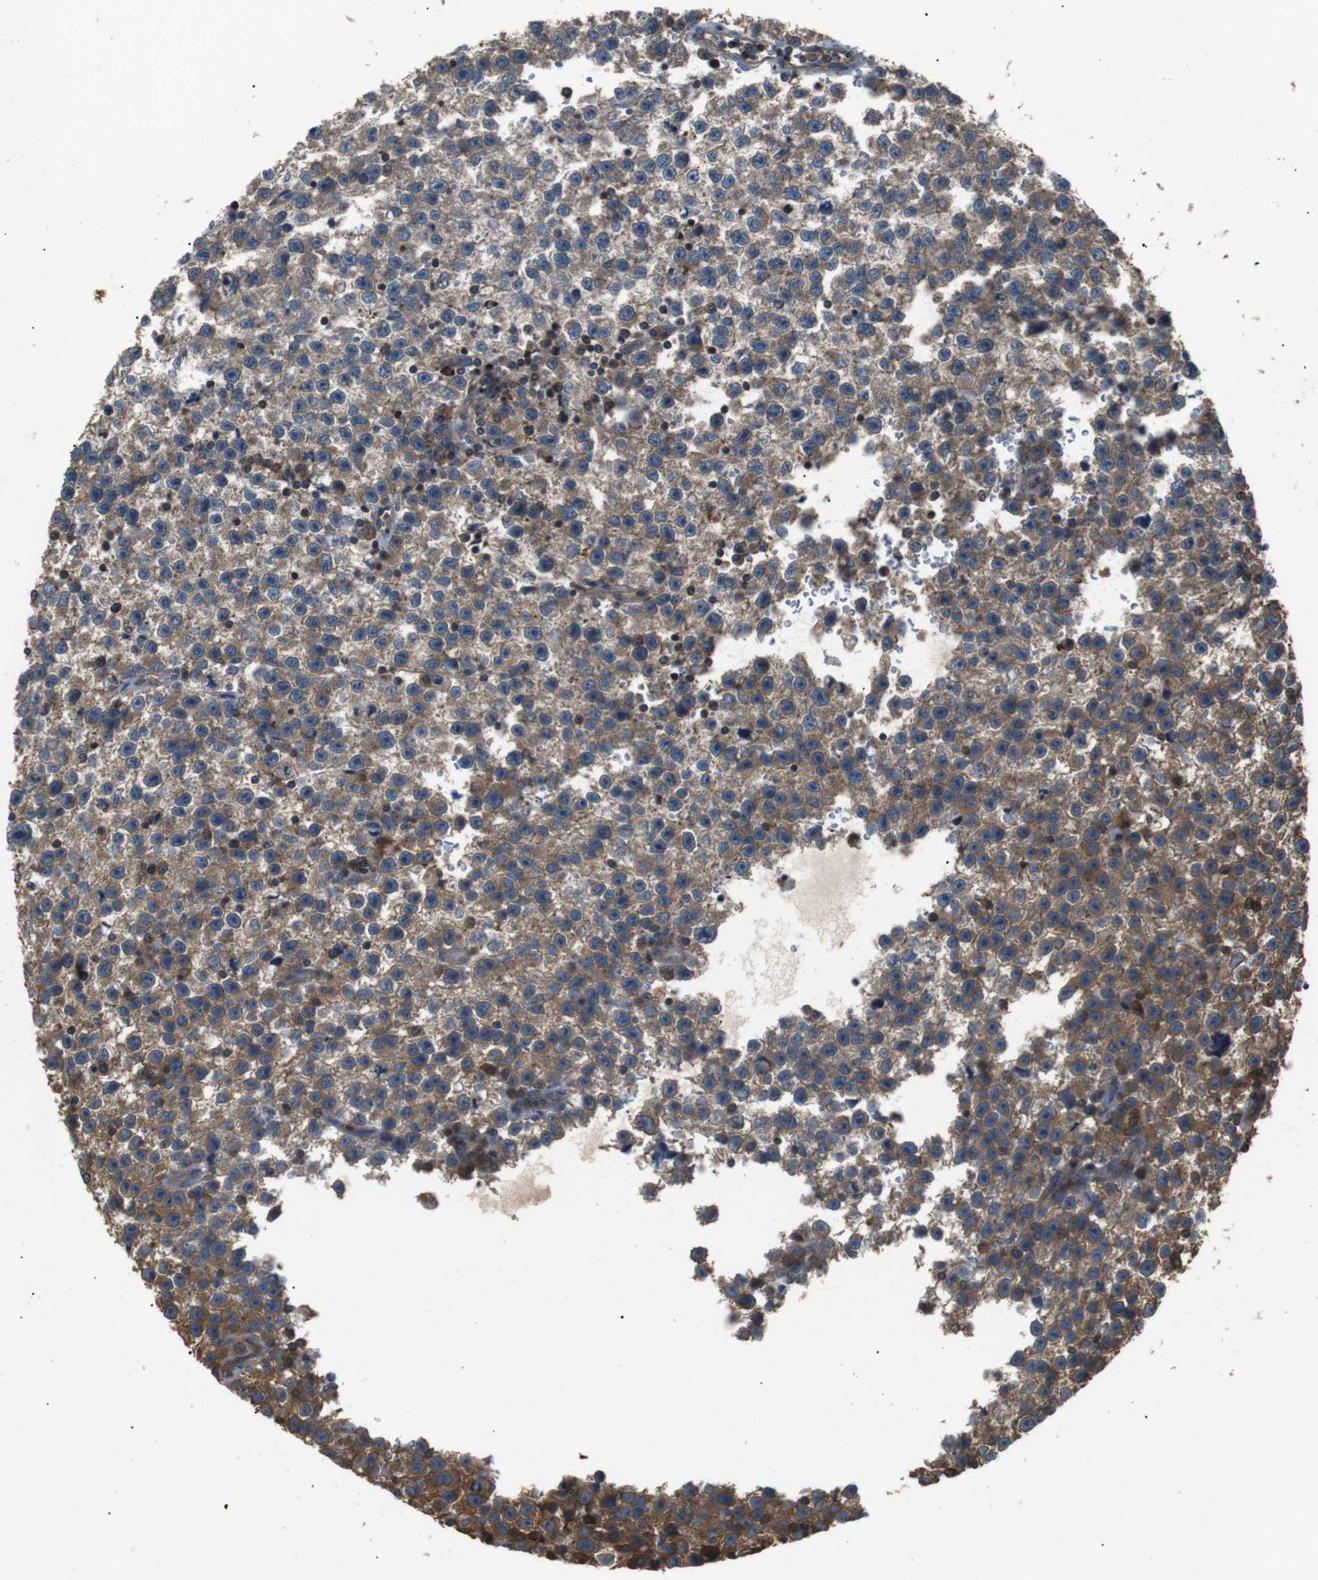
{"staining": {"intensity": "moderate", "quantity": "25%-75%", "location": "cytoplasmic/membranous"}, "tissue": "testis cancer", "cell_type": "Tumor cells", "image_type": "cancer", "snomed": [{"axis": "morphology", "description": "Seminoma, NOS"}, {"axis": "topography", "description": "Testis"}], "caption": "This micrograph displays IHC staining of testis cancer, with medium moderate cytoplasmic/membranous staining in approximately 25%-75% of tumor cells.", "gene": "GPR161", "patient": {"sex": "male", "age": 33}}